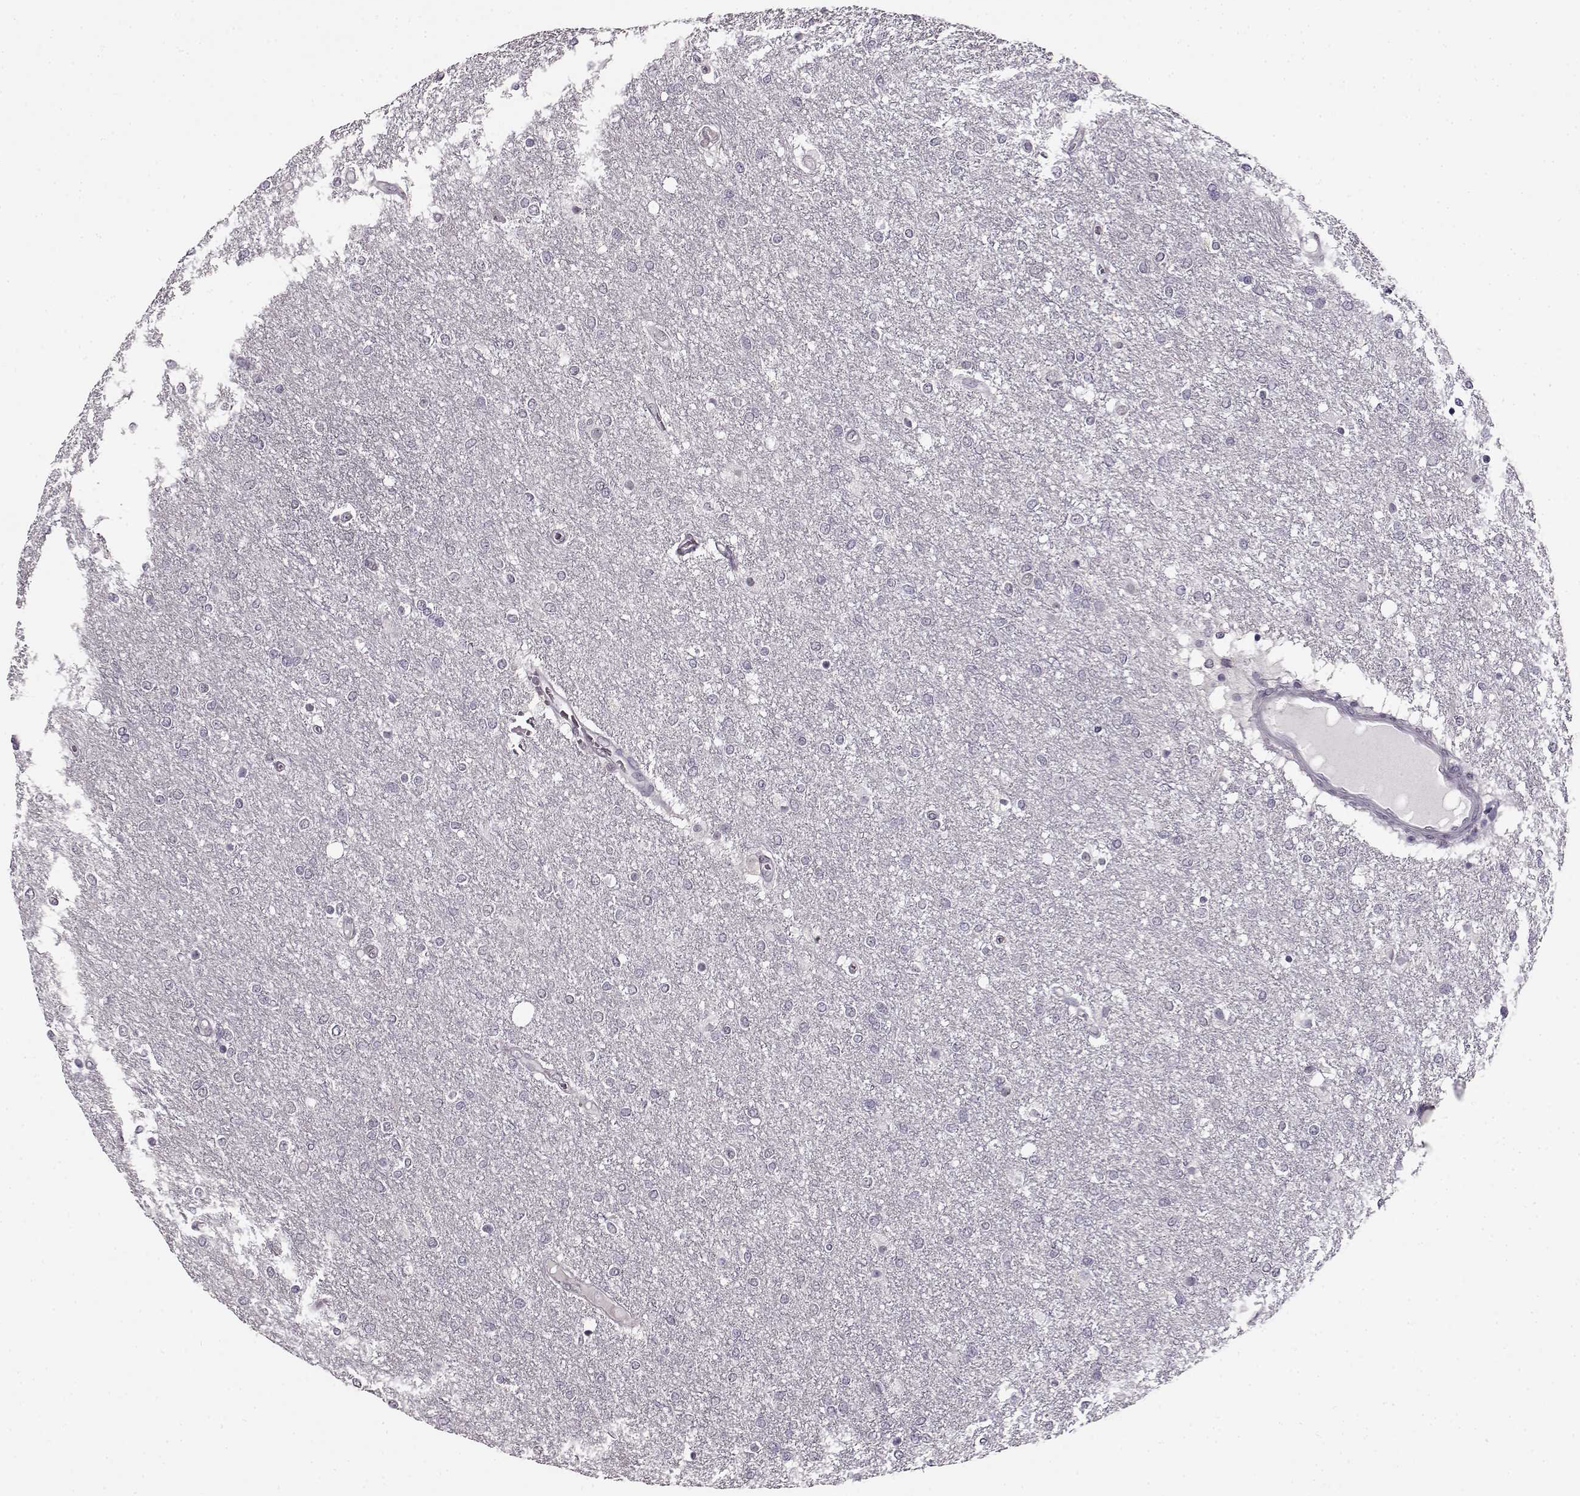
{"staining": {"intensity": "negative", "quantity": "none", "location": "none"}, "tissue": "glioma", "cell_type": "Tumor cells", "image_type": "cancer", "snomed": [{"axis": "morphology", "description": "Glioma, malignant, High grade"}, {"axis": "topography", "description": "Brain"}], "caption": "DAB (3,3'-diaminobenzidine) immunohistochemical staining of human malignant glioma (high-grade) reveals no significant positivity in tumor cells.", "gene": "RP1L1", "patient": {"sex": "female", "age": 61}}